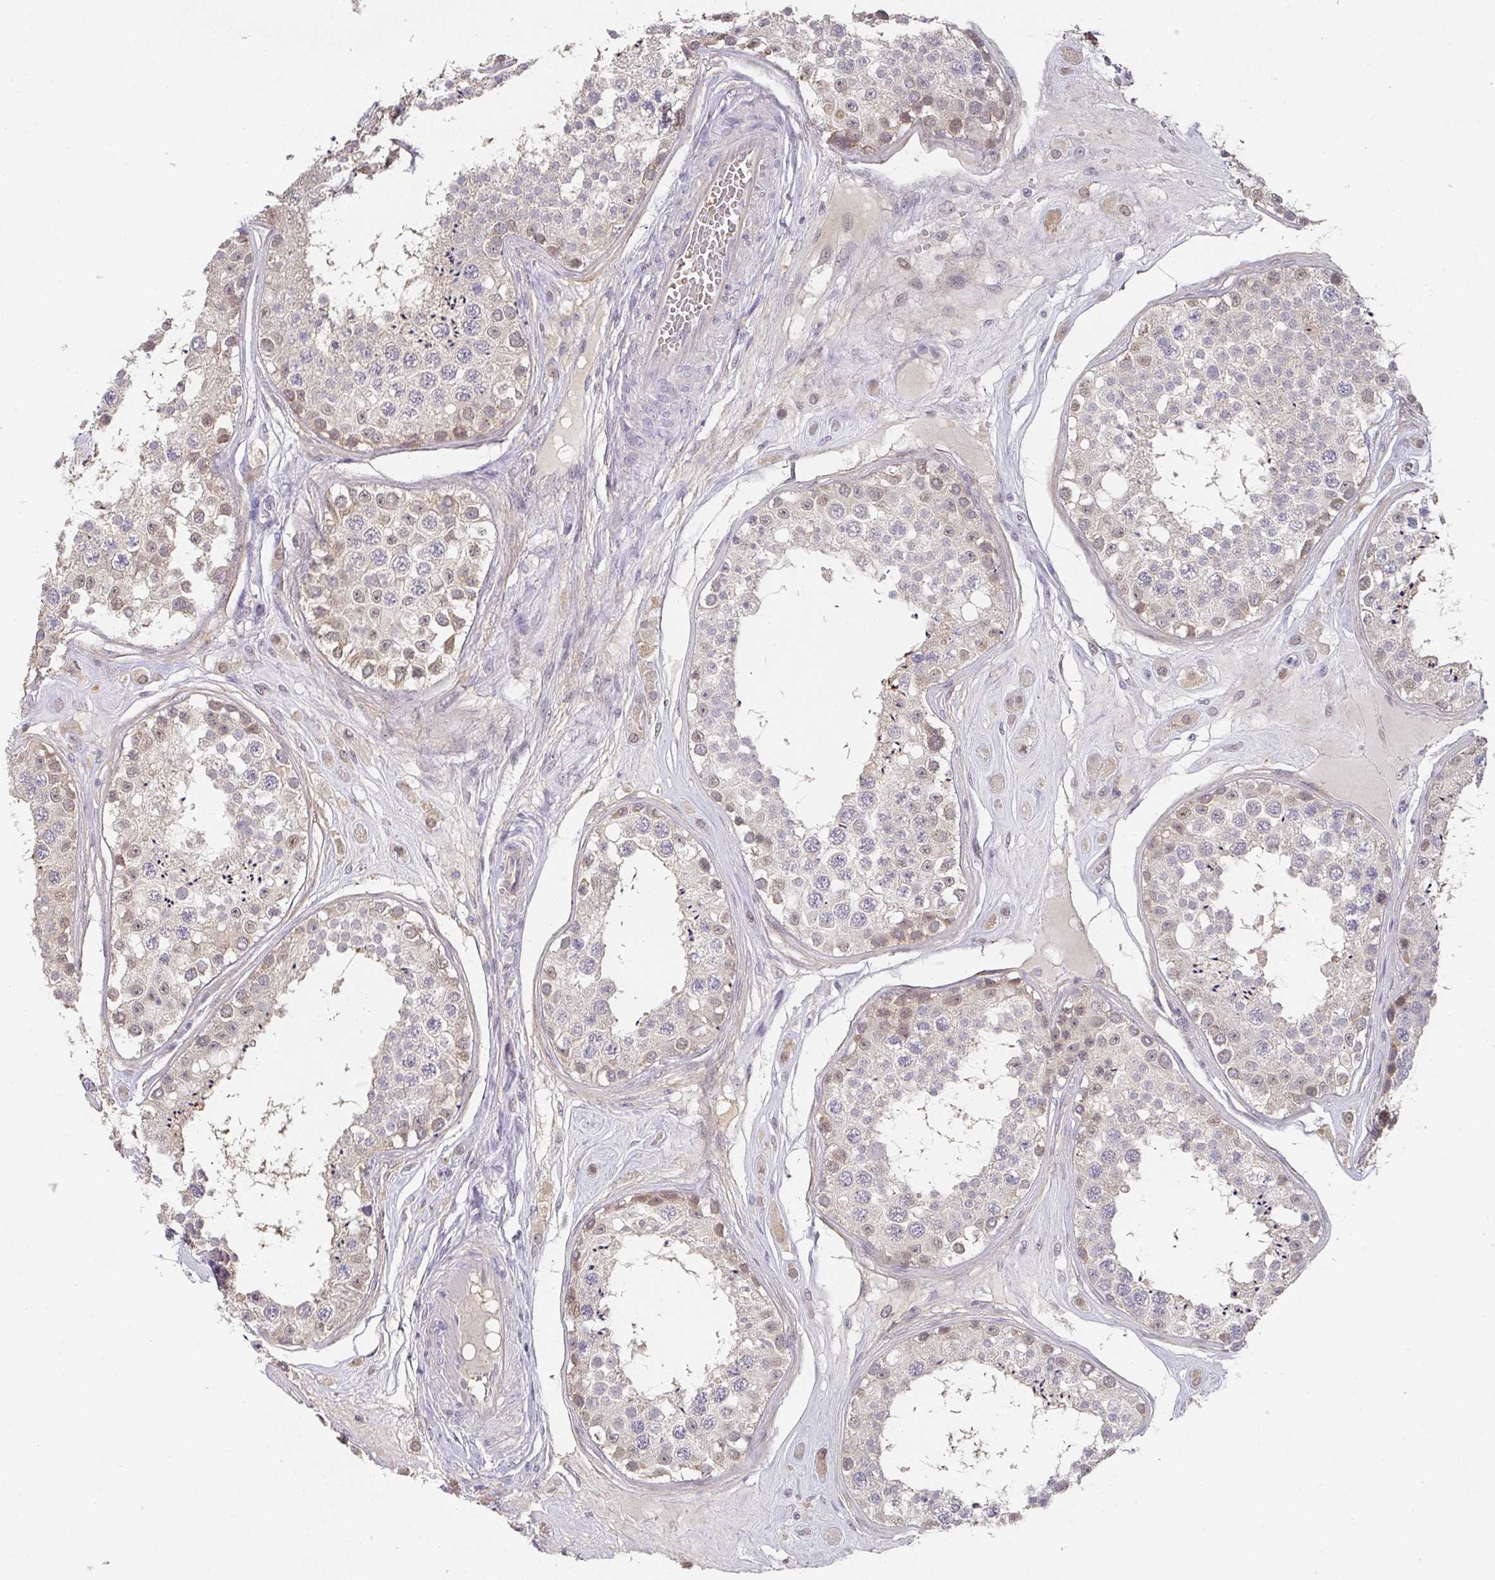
{"staining": {"intensity": "moderate", "quantity": "<25%", "location": "cytoplasmic/membranous,nuclear"}, "tissue": "testis", "cell_type": "Cells in seminiferous ducts", "image_type": "normal", "snomed": [{"axis": "morphology", "description": "Normal tissue, NOS"}, {"axis": "topography", "description": "Testis"}], "caption": "Protein positivity by immunohistochemistry (IHC) exhibits moderate cytoplasmic/membranous,nuclear staining in approximately <25% of cells in seminiferous ducts in normal testis. The protein of interest is shown in brown color, while the nuclei are stained blue.", "gene": "FOXN4", "patient": {"sex": "male", "age": 25}}